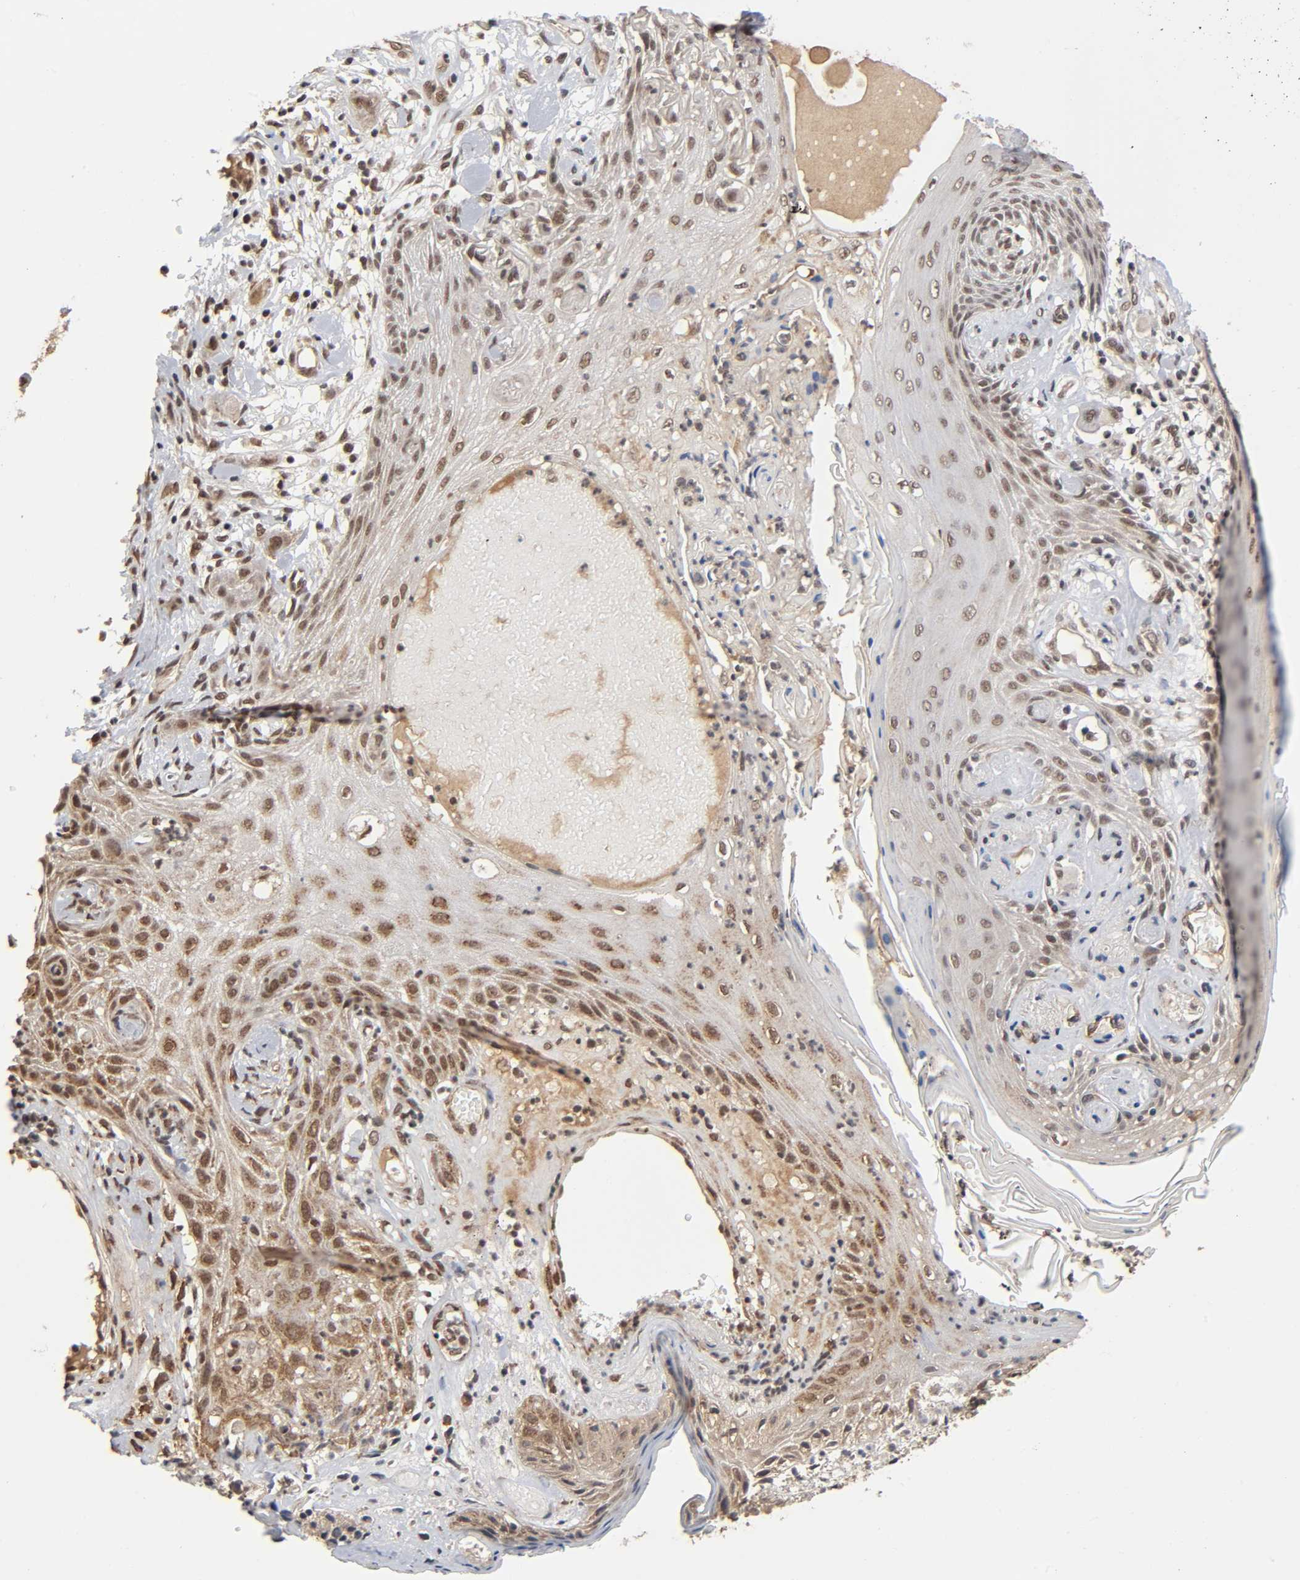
{"staining": {"intensity": "moderate", "quantity": "25%-75%", "location": "cytoplasmic/membranous,nuclear"}, "tissue": "skin cancer", "cell_type": "Tumor cells", "image_type": "cancer", "snomed": [{"axis": "morphology", "description": "Normal tissue, NOS"}, {"axis": "morphology", "description": "Squamous cell carcinoma, NOS"}, {"axis": "topography", "description": "Skin"}], "caption": "Immunohistochemistry (IHC) image of squamous cell carcinoma (skin) stained for a protein (brown), which demonstrates medium levels of moderate cytoplasmic/membranous and nuclear expression in about 25%-75% of tumor cells.", "gene": "ZNF384", "patient": {"sex": "female", "age": 59}}